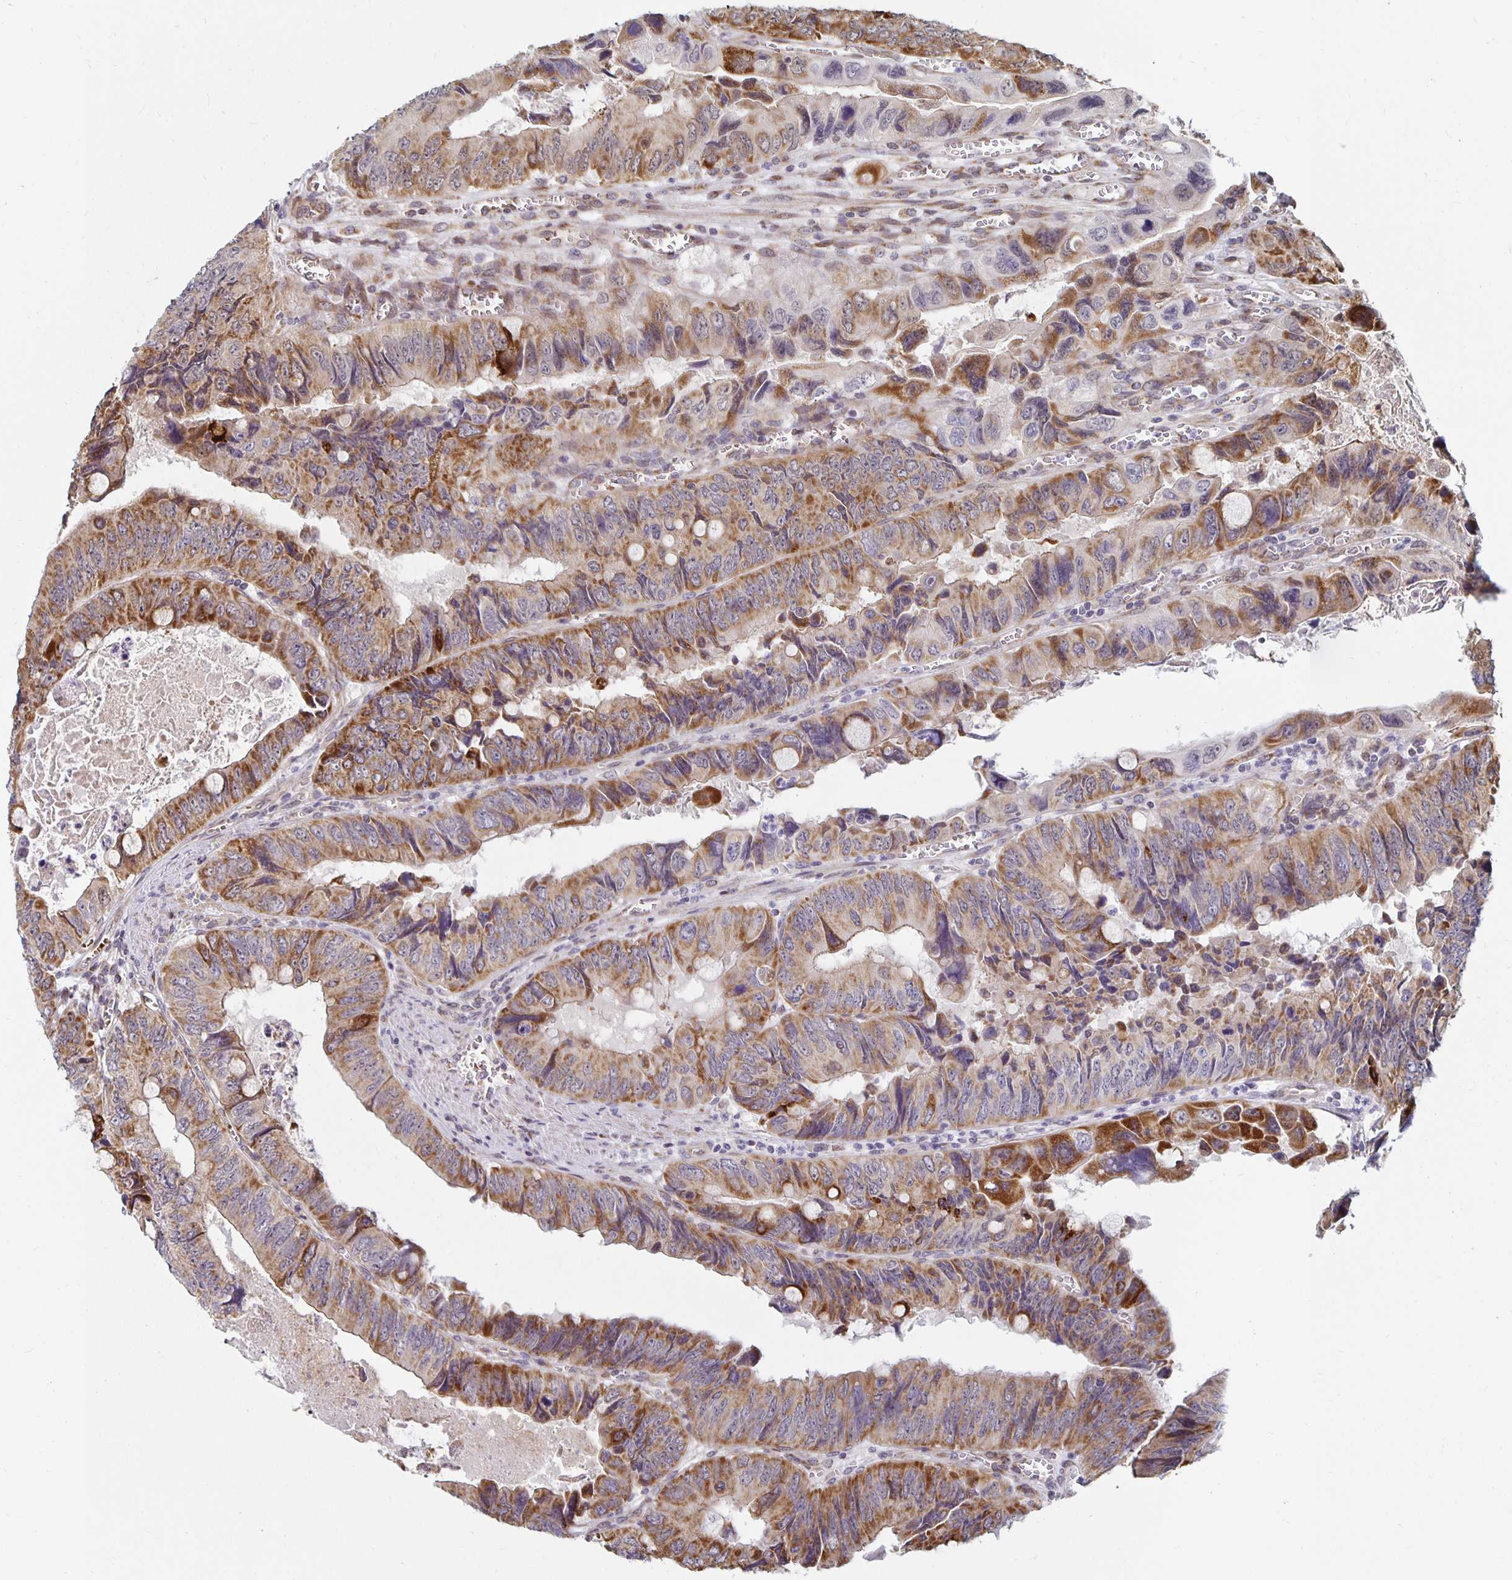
{"staining": {"intensity": "moderate", "quantity": ">75%", "location": "cytoplasmic/membranous"}, "tissue": "colorectal cancer", "cell_type": "Tumor cells", "image_type": "cancer", "snomed": [{"axis": "morphology", "description": "Adenocarcinoma, NOS"}, {"axis": "topography", "description": "Colon"}], "caption": "DAB (3,3'-diaminobenzidine) immunohistochemical staining of human adenocarcinoma (colorectal) demonstrates moderate cytoplasmic/membranous protein staining in about >75% of tumor cells.", "gene": "MRPL28", "patient": {"sex": "female", "age": 84}}